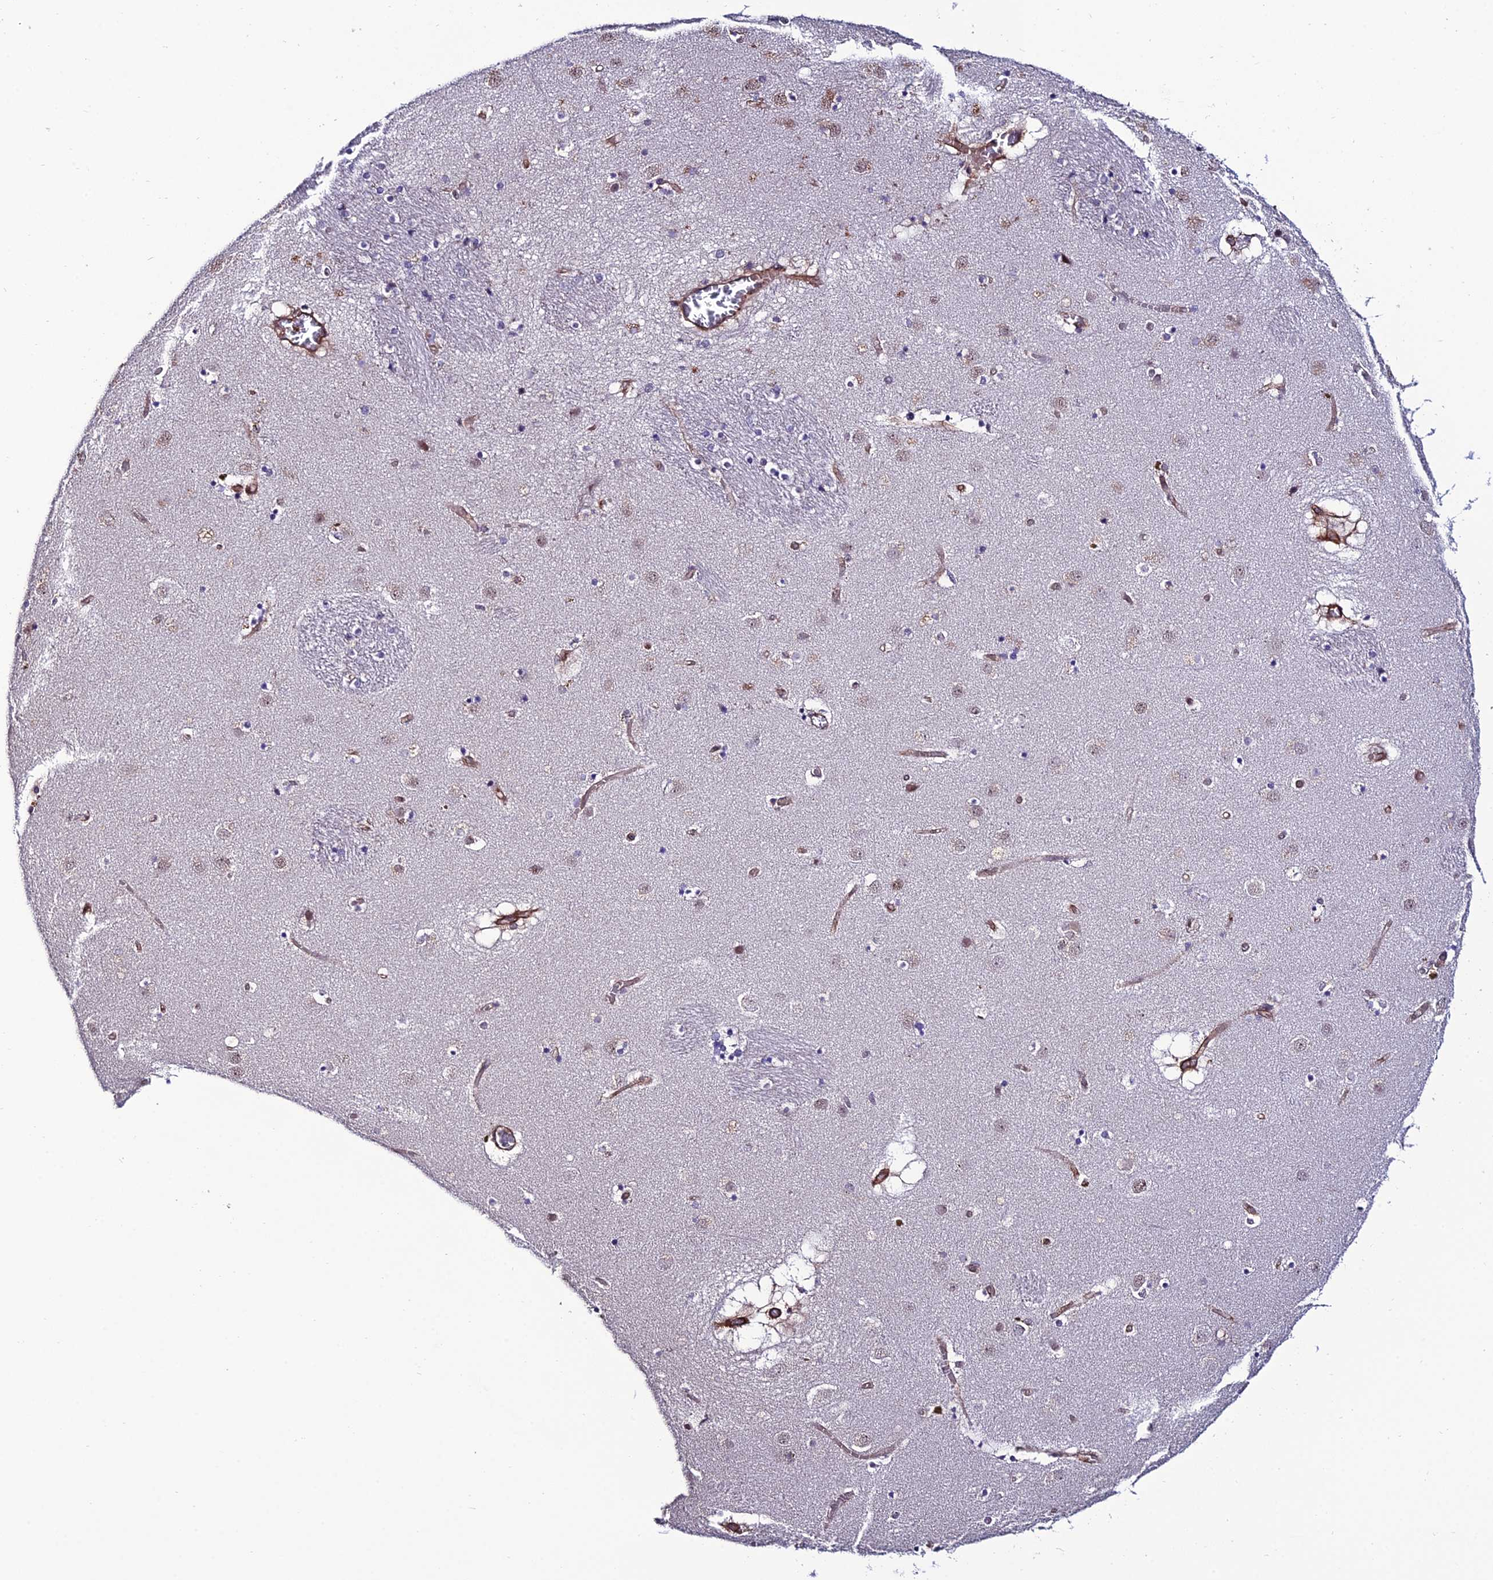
{"staining": {"intensity": "negative", "quantity": "none", "location": "none"}, "tissue": "caudate", "cell_type": "Glial cells", "image_type": "normal", "snomed": [{"axis": "morphology", "description": "Normal tissue, NOS"}, {"axis": "topography", "description": "Lateral ventricle wall"}], "caption": "Glial cells are negative for brown protein staining in benign caudate. Nuclei are stained in blue.", "gene": "SYT15B", "patient": {"sex": "male", "age": 70}}